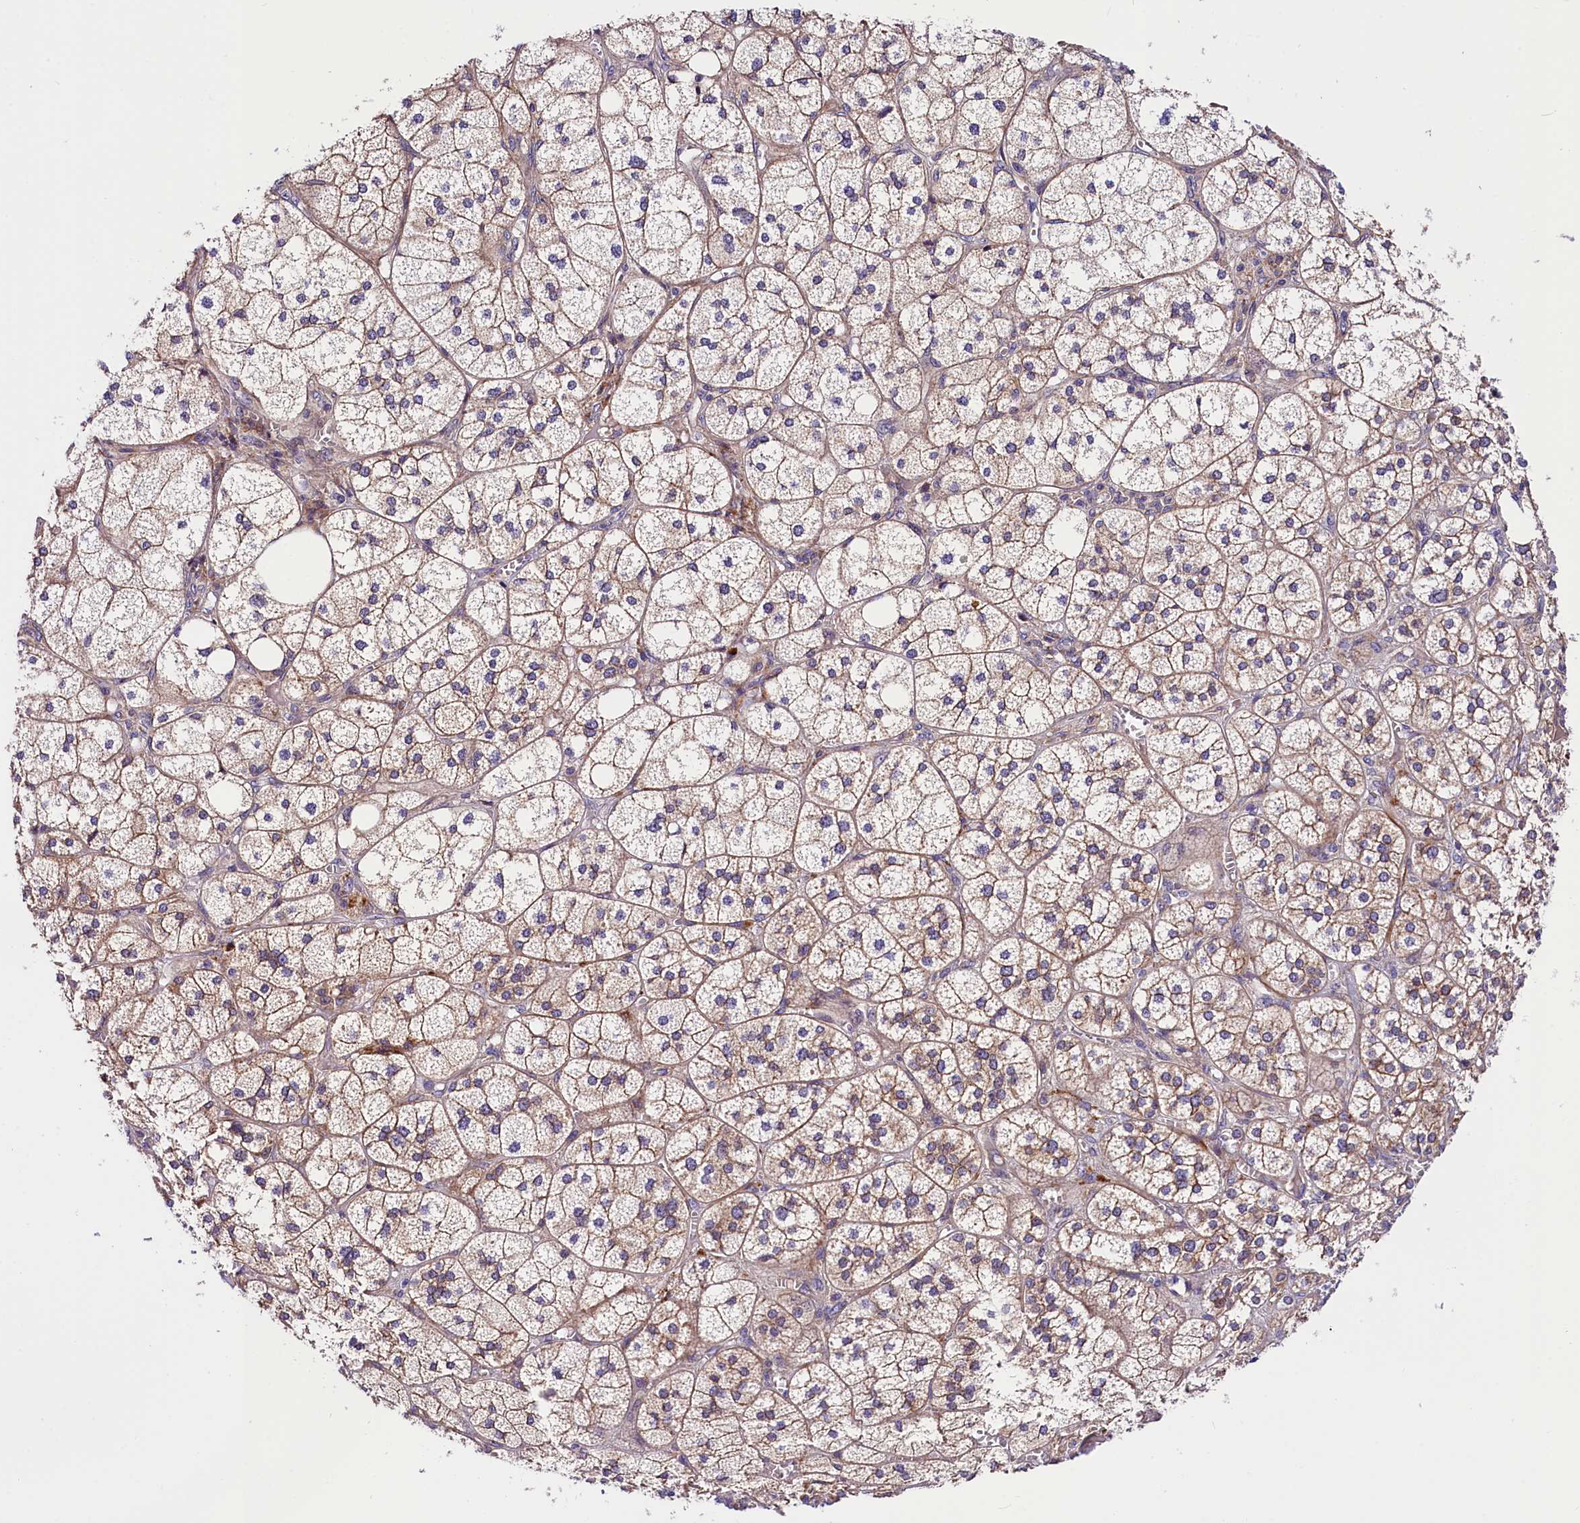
{"staining": {"intensity": "moderate", "quantity": "25%-75%", "location": "cytoplasmic/membranous"}, "tissue": "adrenal gland", "cell_type": "Glandular cells", "image_type": "normal", "snomed": [{"axis": "morphology", "description": "Normal tissue, NOS"}, {"axis": "topography", "description": "Adrenal gland"}], "caption": "Brown immunohistochemical staining in unremarkable human adrenal gland demonstrates moderate cytoplasmic/membranous staining in approximately 25%-75% of glandular cells. (brown staining indicates protein expression, while blue staining denotes nuclei).", "gene": "ARMC6", "patient": {"sex": "female", "age": 61}}